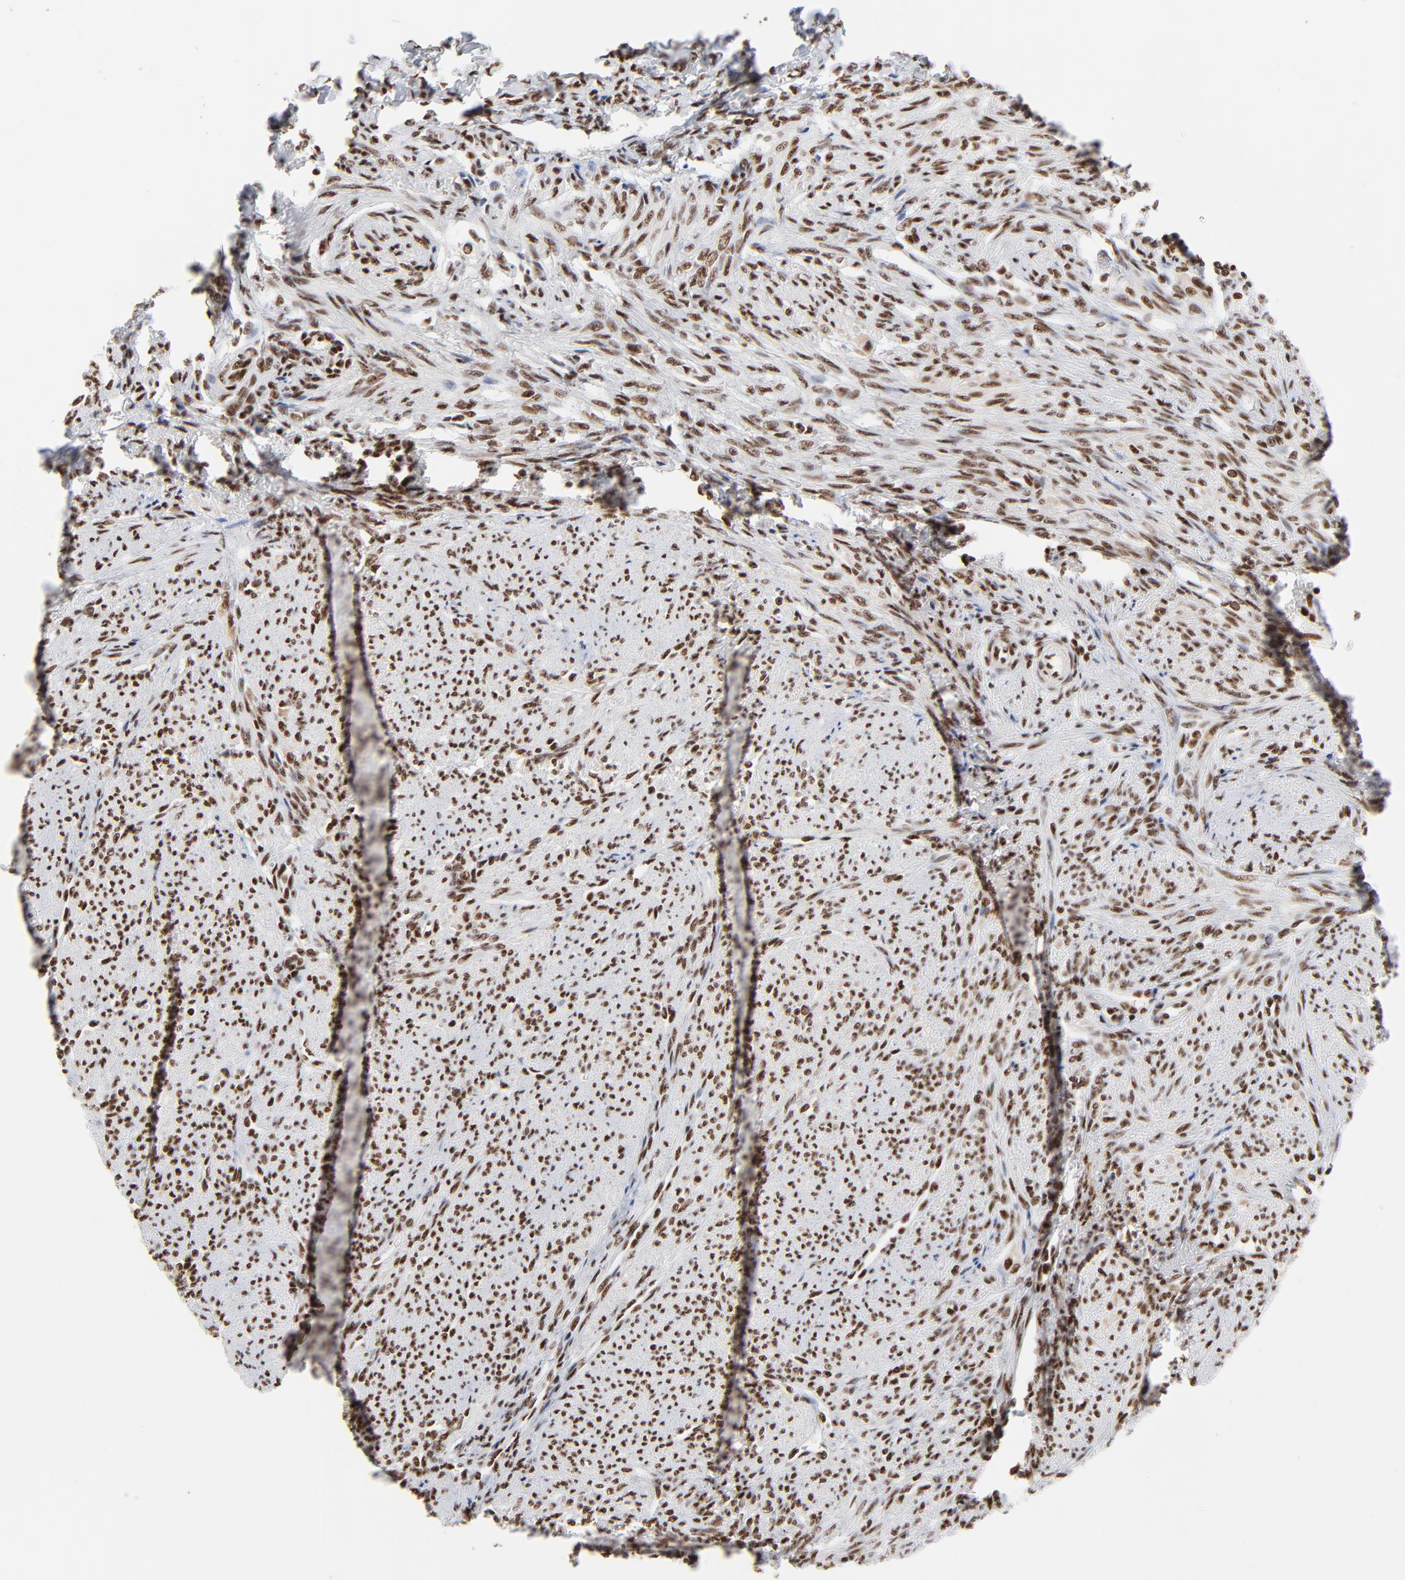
{"staining": {"intensity": "strong", "quantity": "25%-75%", "location": "nuclear"}, "tissue": "smooth muscle", "cell_type": "Smooth muscle cells", "image_type": "normal", "snomed": [{"axis": "morphology", "description": "Normal tissue, NOS"}, {"axis": "topography", "description": "Smooth muscle"}], "caption": "Smooth muscle cells show high levels of strong nuclear expression in about 25%-75% of cells in unremarkable human smooth muscle.", "gene": "CREB1", "patient": {"sex": "female", "age": 65}}